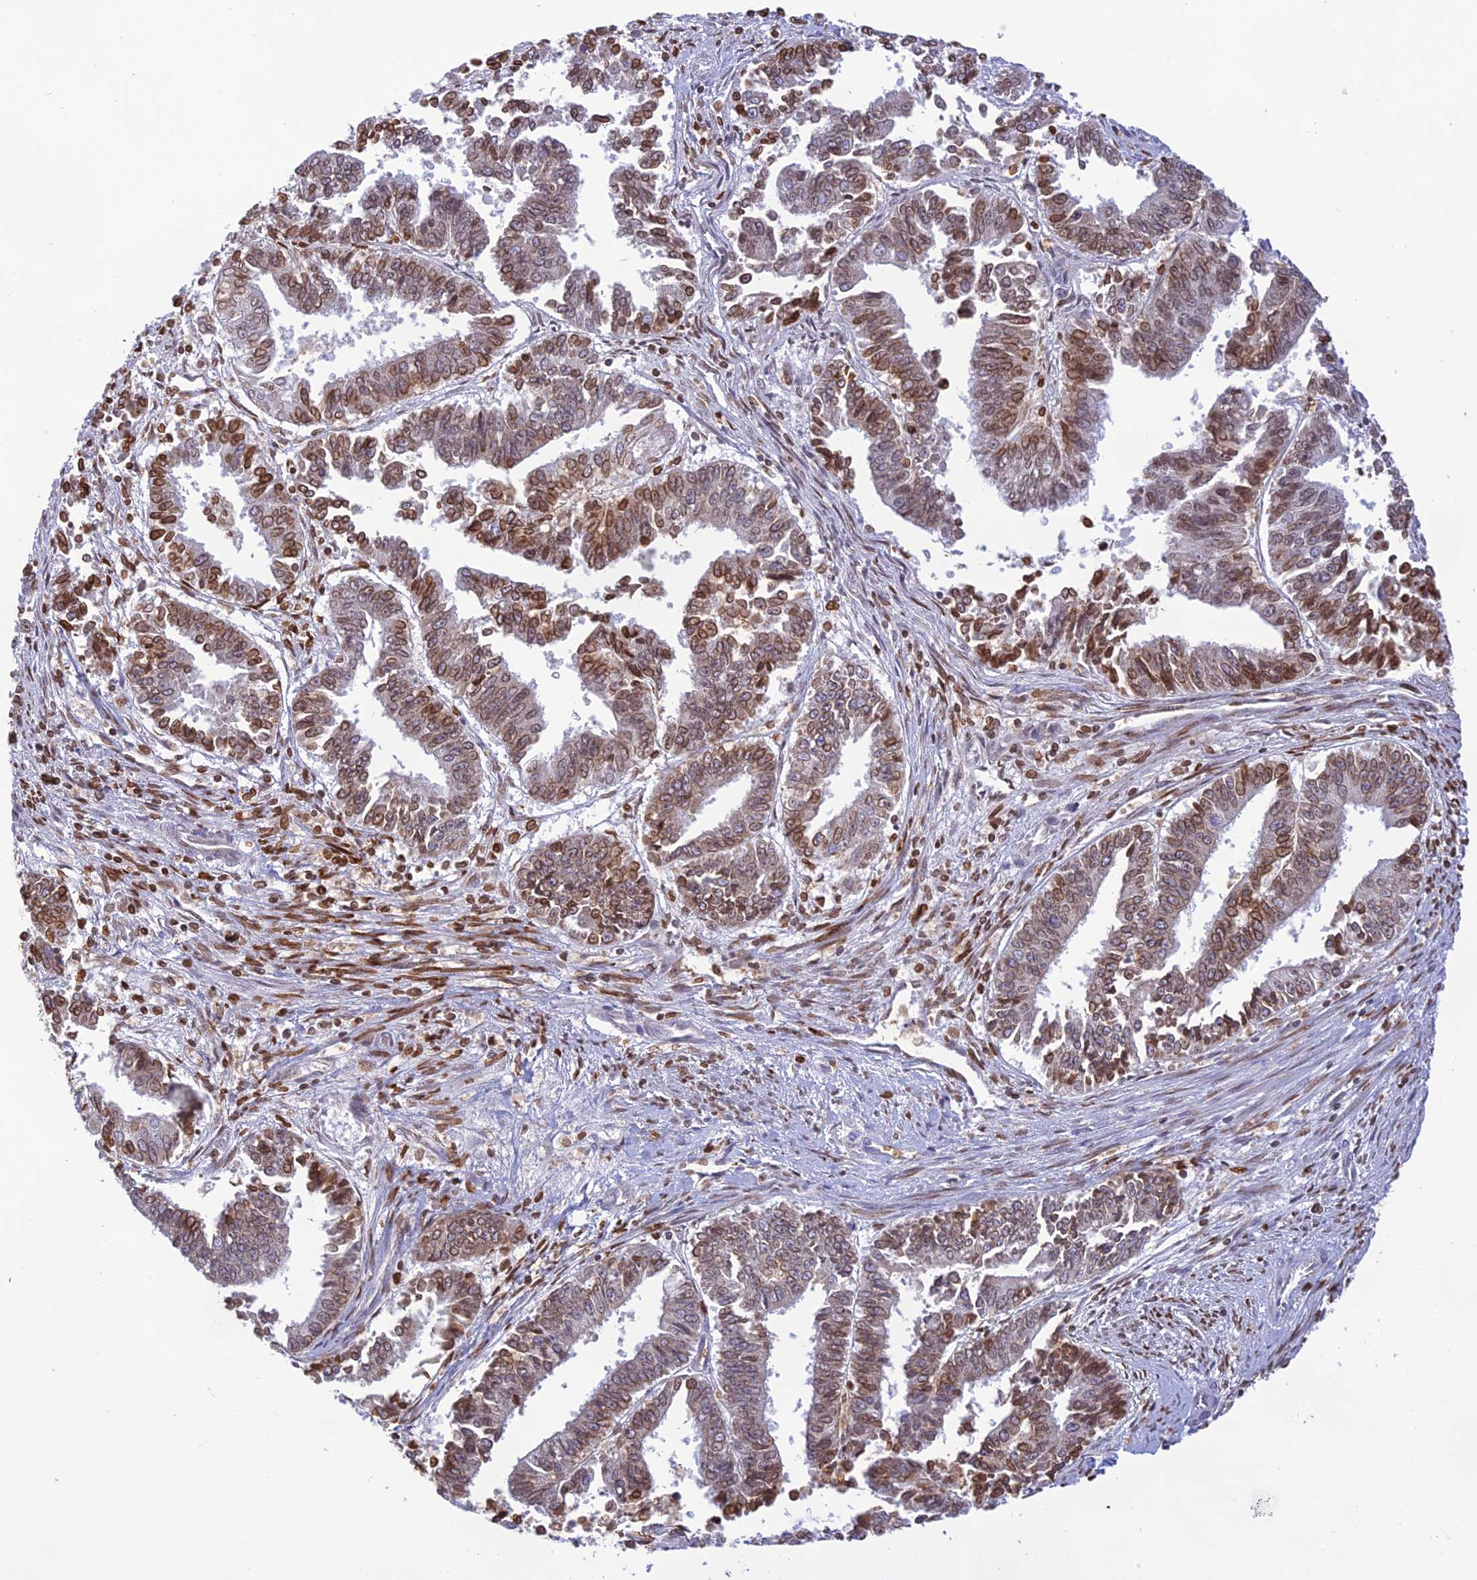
{"staining": {"intensity": "moderate", "quantity": ">75%", "location": "cytoplasmic/membranous,nuclear"}, "tissue": "endometrial cancer", "cell_type": "Tumor cells", "image_type": "cancer", "snomed": [{"axis": "morphology", "description": "Adenocarcinoma, NOS"}, {"axis": "topography", "description": "Endometrium"}], "caption": "This micrograph reveals endometrial adenocarcinoma stained with IHC to label a protein in brown. The cytoplasmic/membranous and nuclear of tumor cells show moderate positivity for the protein. Nuclei are counter-stained blue.", "gene": "PKHD1L1", "patient": {"sex": "female", "age": 73}}